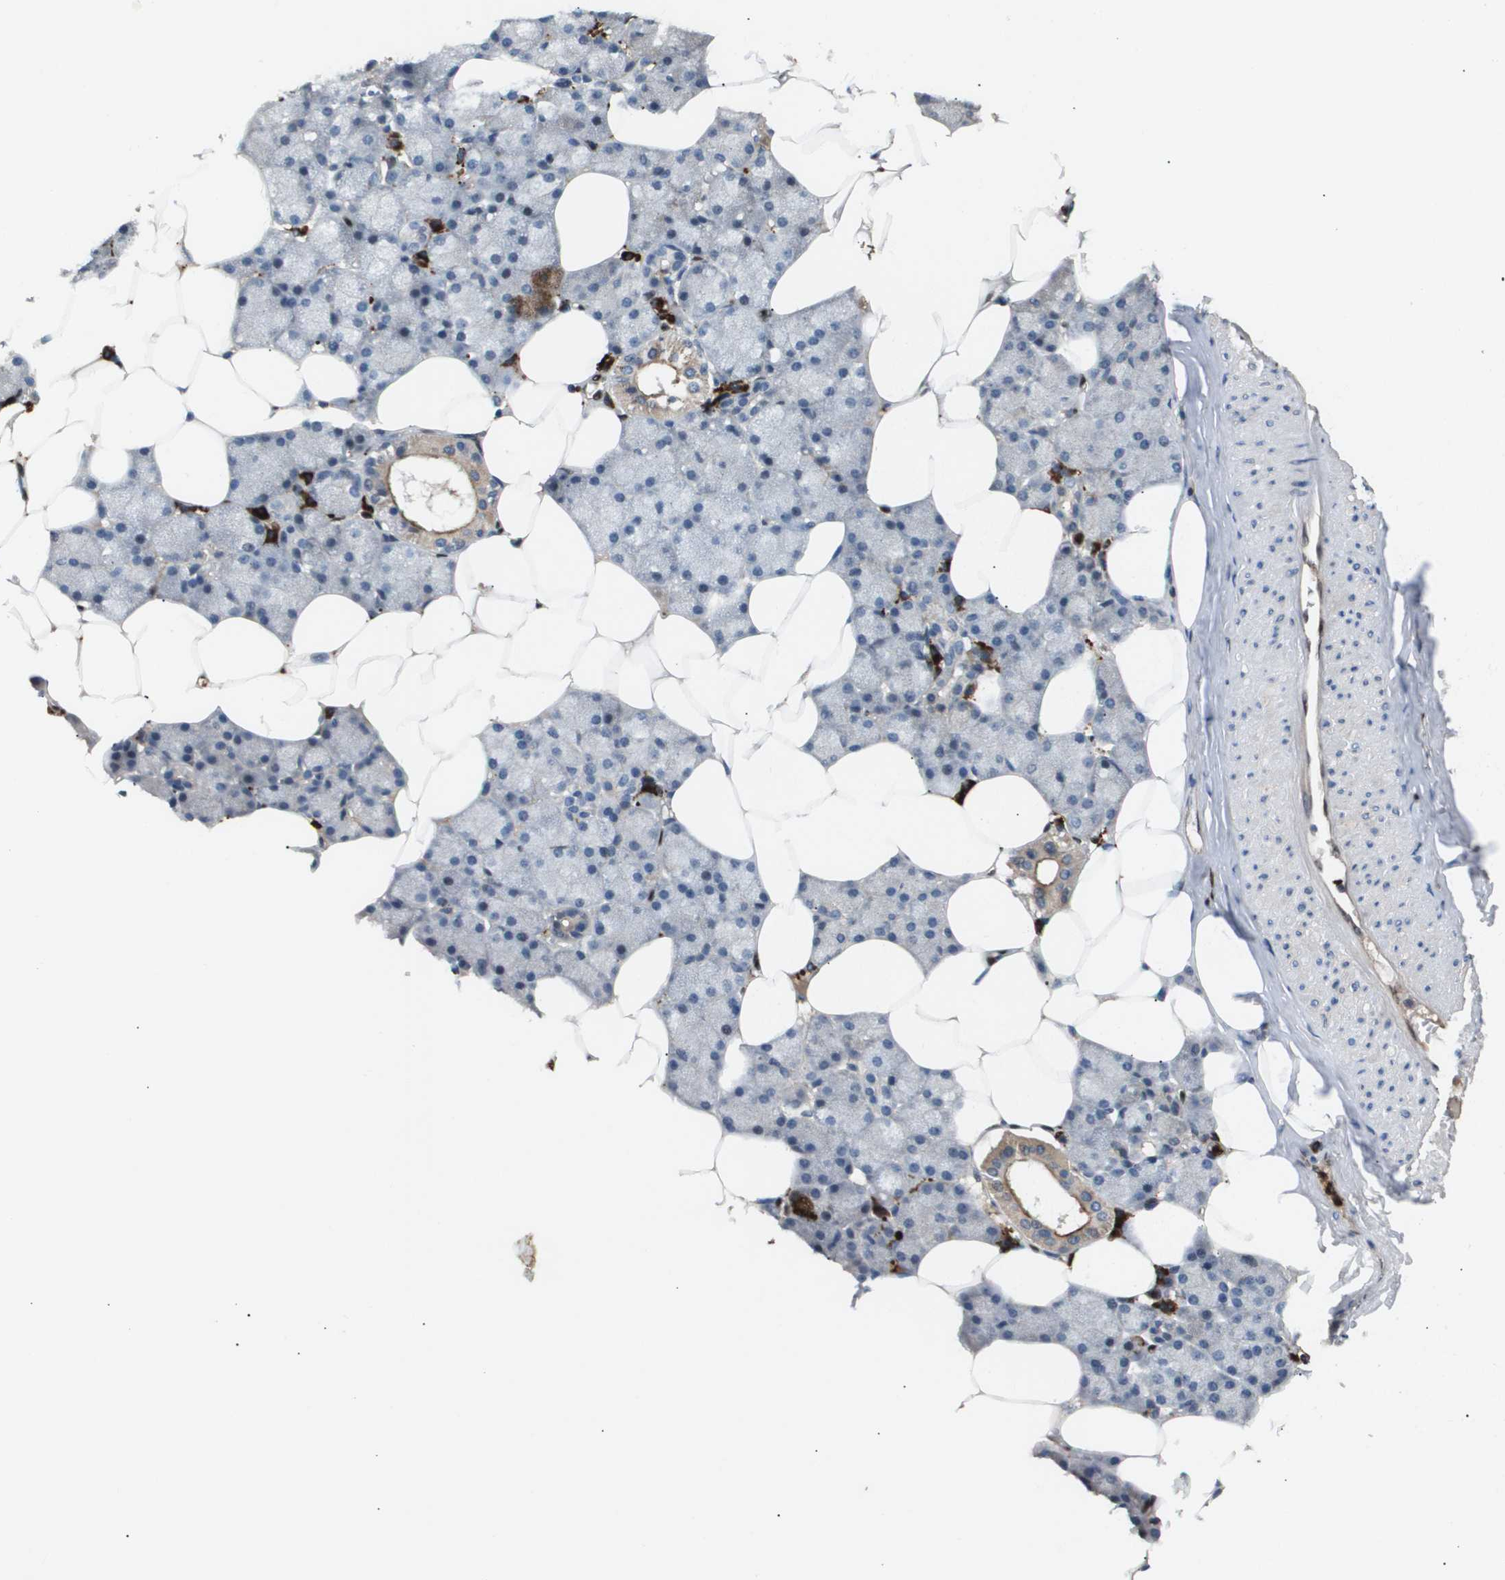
{"staining": {"intensity": "weak", "quantity": "<25%", "location": "cytoplasmic/membranous"}, "tissue": "salivary gland", "cell_type": "Glandular cells", "image_type": "normal", "snomed": [{"axis": "morphology", "description": "Normal tissue, NOS"}, {"axis": "topography", "description": "Salivary gland"}], "caption": "High magnification brightfield microscopy of benign salivary gland stained with DAB (brown) and counterstained with hematoxylin (blue): glandular cells show no significant staining.", "gene": "ERG", "patient": {"sex": "male", "age": 62}}